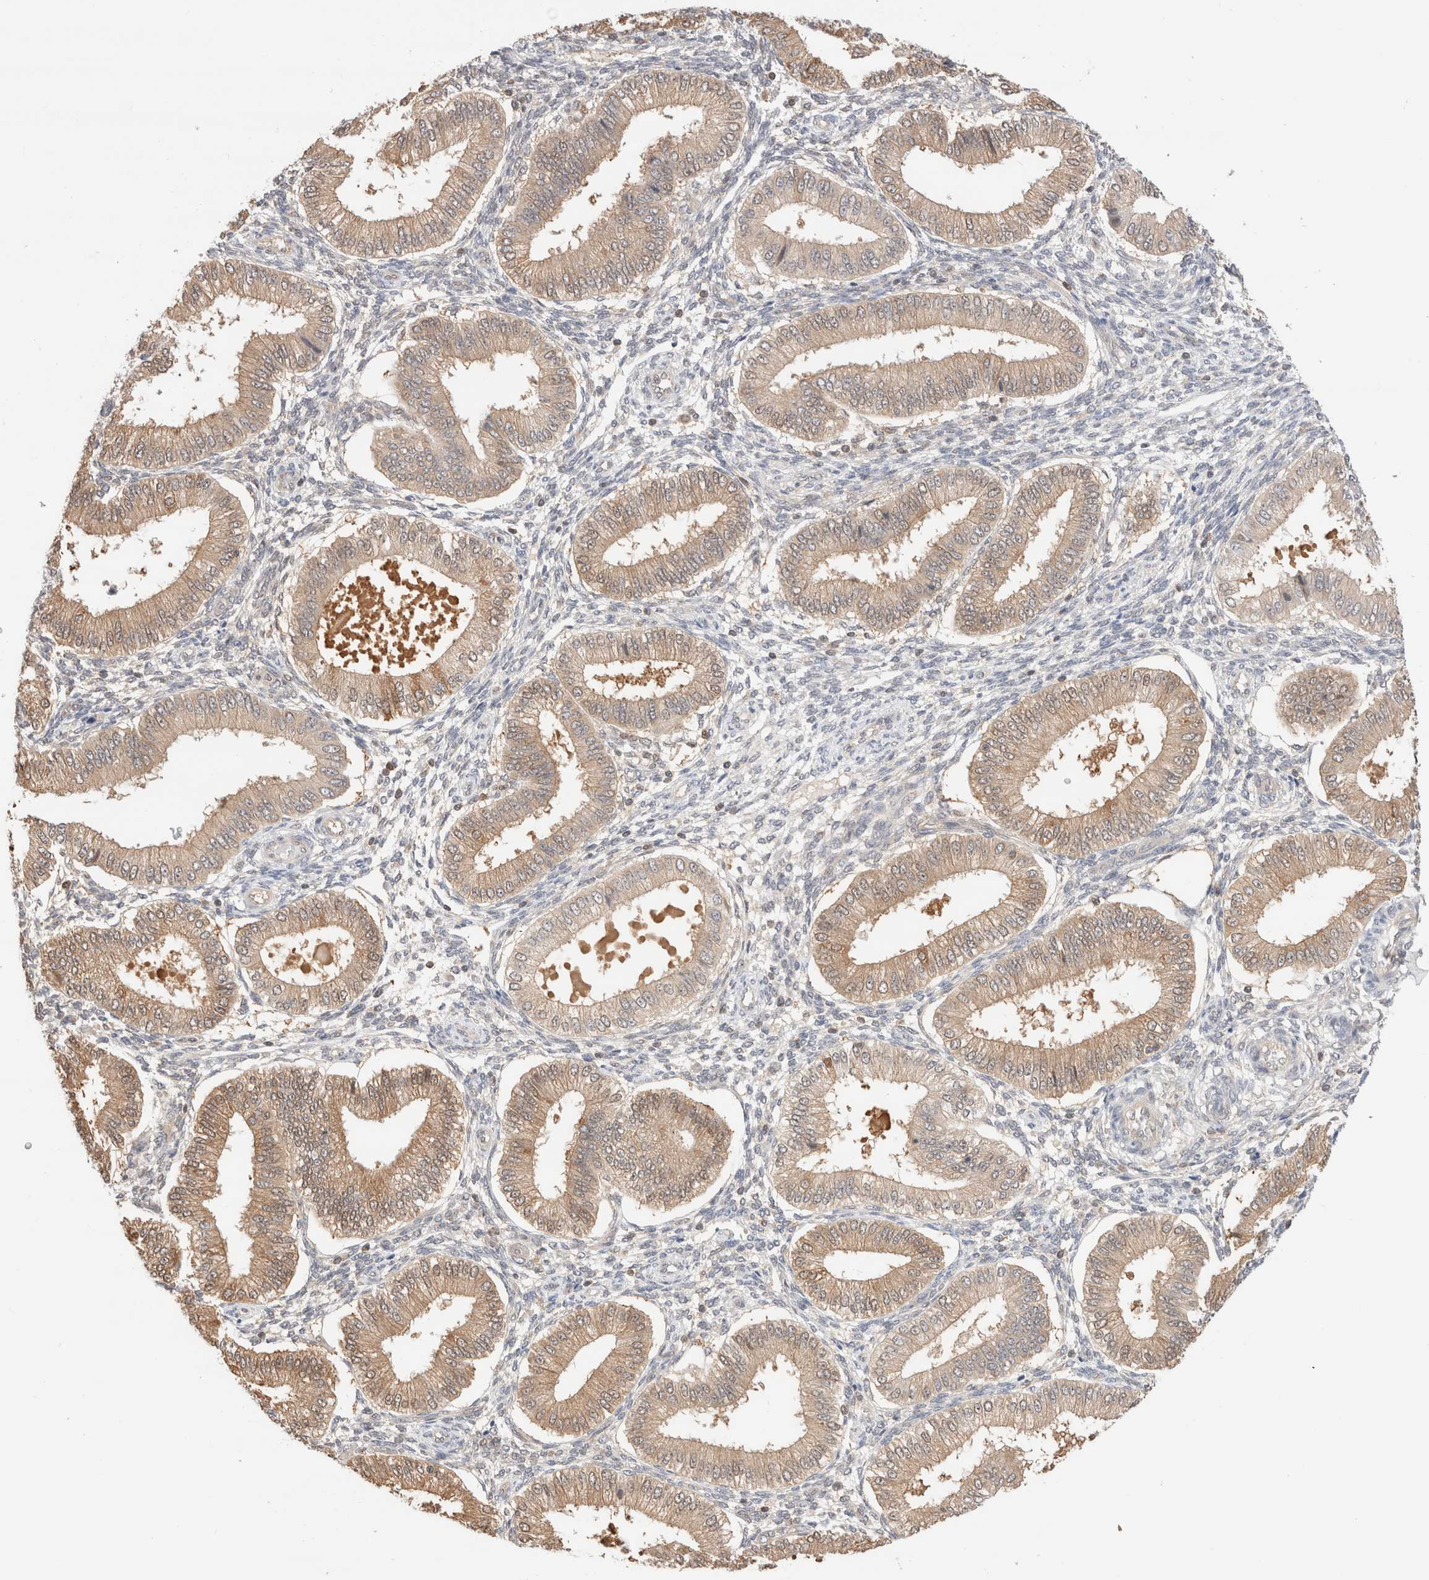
{"staining": {"intensity": "weak", "quantity": "25%-75%", "location": "cytoplasmic/membranous"}, "tissue": "endometrium", "cell_type": "Cells in endometrial stroma", "image_type": "normal", "snomed": [{"axis": "morphology", "description": "Normal tissue, NOS"}, {"axis": "topography", "description": "Endometrium"}], "caption": "Approximately 25%-75% of cells in endometrial stroma in normal endometrium show weak cytoplasmic/membranous protein positivity as visualized by brown immunohistochemical staining.", "gene": "C17orf97", "patient": {"sex": "female", "age": 39}}